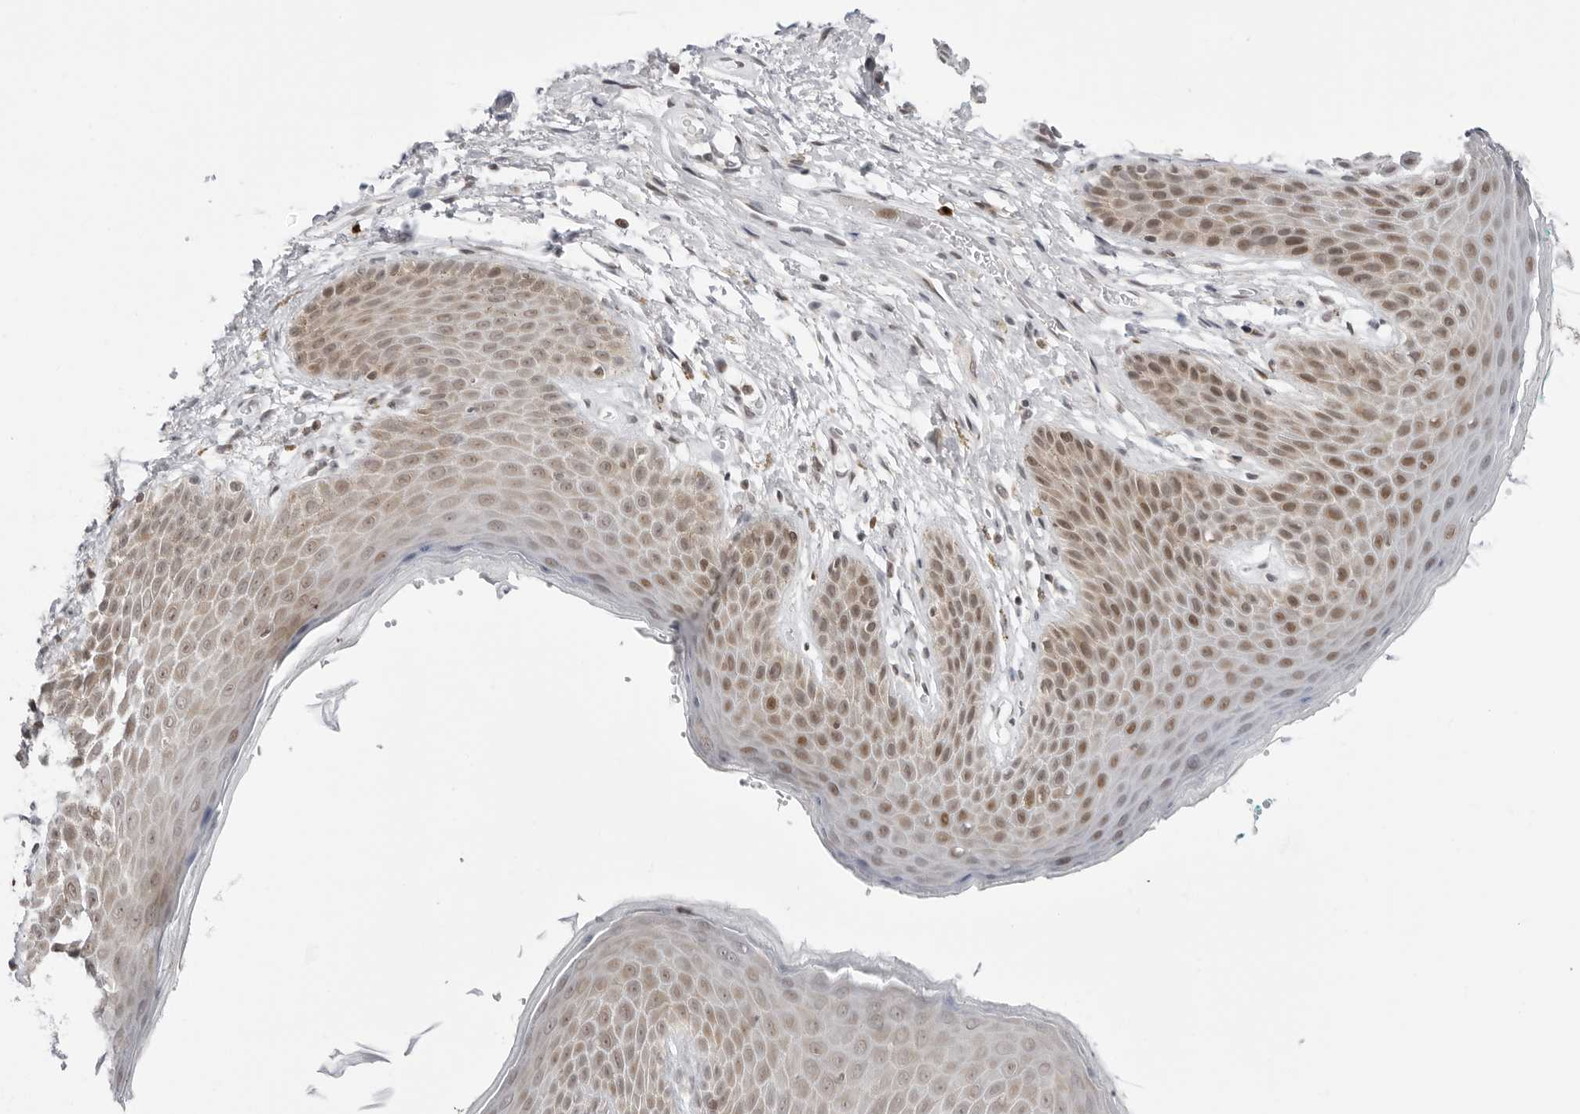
{"staining": {"intensity": "moderate", "quantity": "25%-75%", "location": "nuclear"}, "tissue": "skin", "cell_type": "Epidermal cells", "image_type": "normal", "snomed": [{"axis": "morphology", "description": "Normal tissue, NOS"}, {"axis": "topography", "description": "Anal"}], "caption": "Protein staining of normal skin displays moderate nuclear expression in about 25%-75% of epidermal cells. (IHC, brightfield microscopy, high magnification).", "gene": "PPP2R5C", "patient": {"sex": "male", "age": 74}}